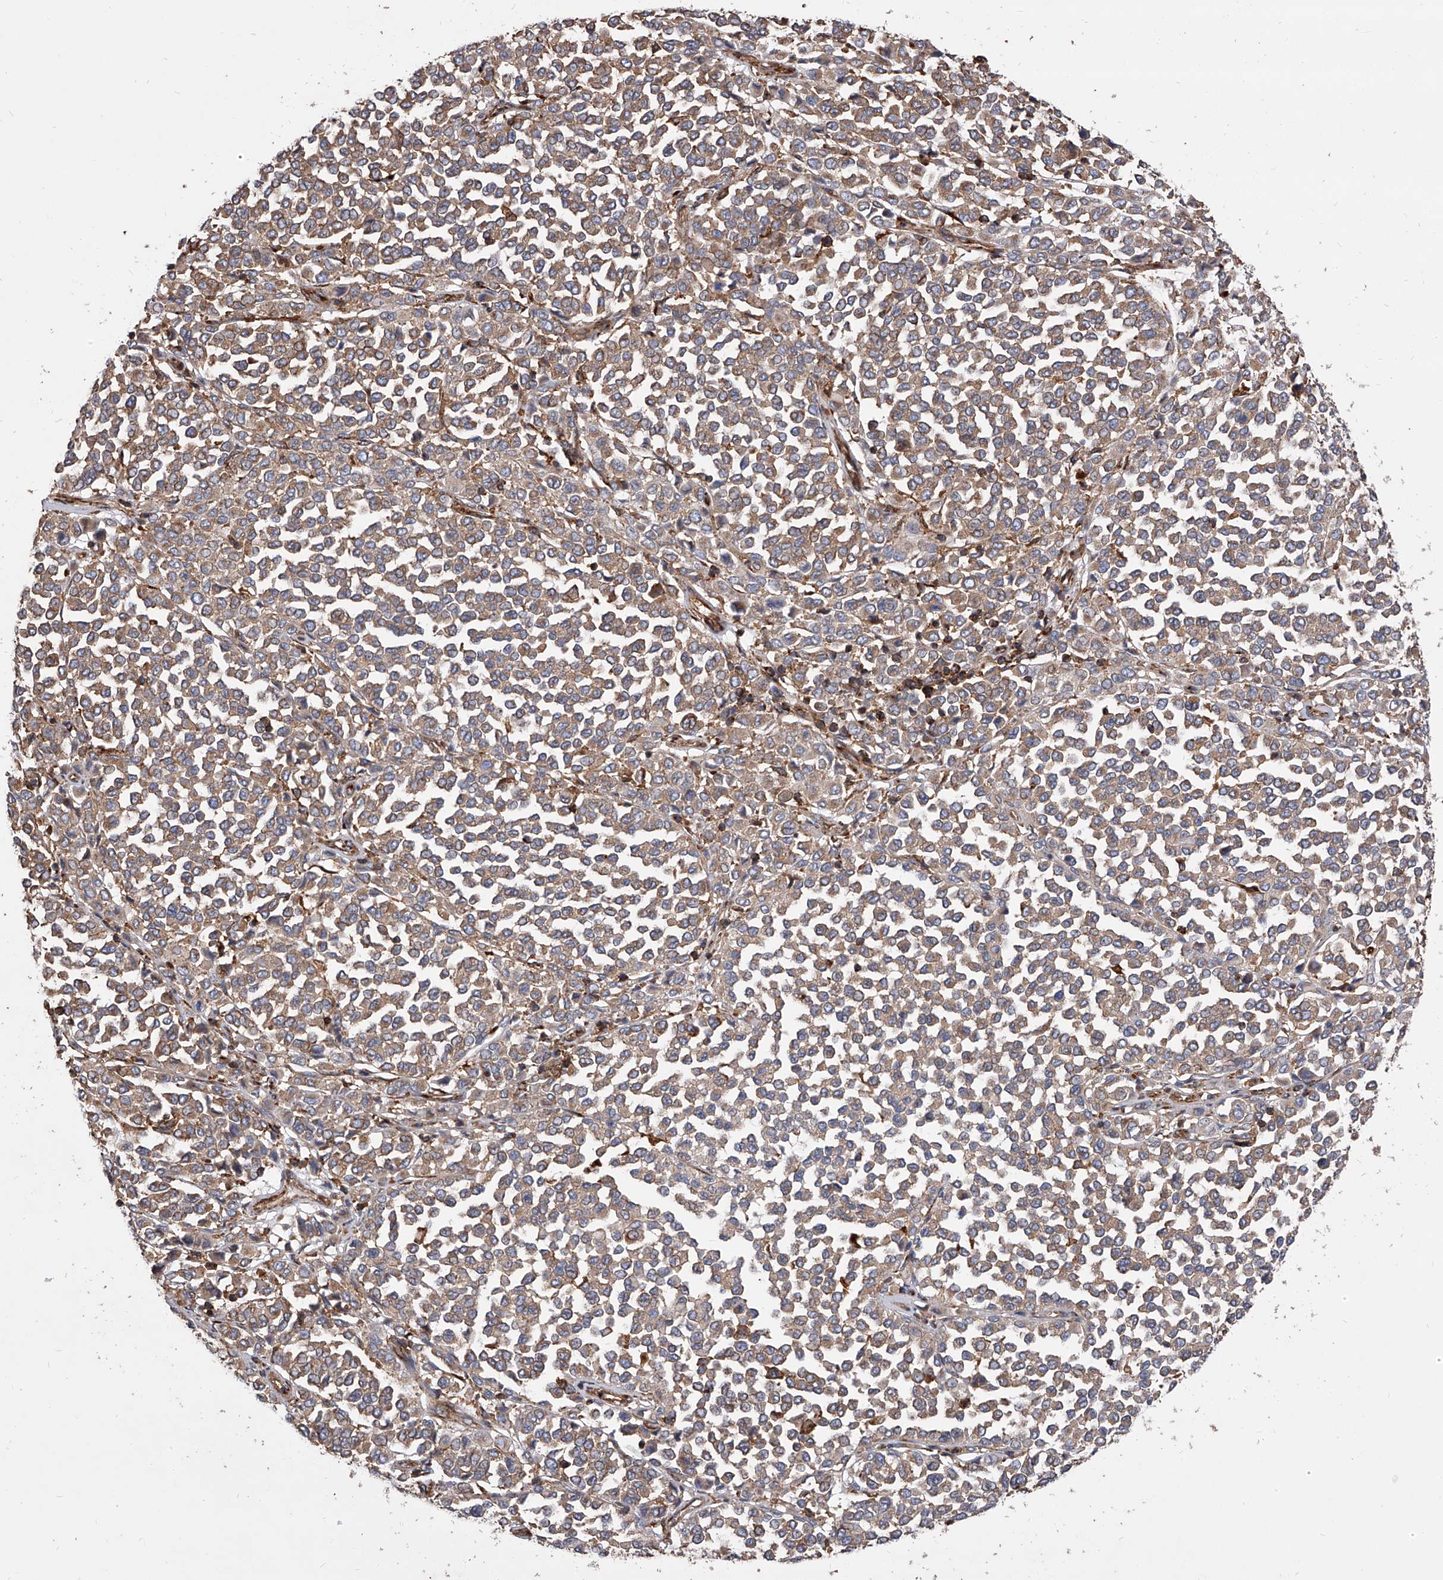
{"staining": {"intensity": "weak", "quantity": ">75%", "location": "cytoplasmic/membranous"}, "tissue": "melanoma", "cell_type": "Tumor cells", "image_type": "cancer", "snomed": [{"axis": "morphology", "description": "Malignant melanoma, Metastatic site"}, {"axis": "topography", "description": "Pancreas"}], "caption": "DAB (3,3'-diaminobenzidine) immunohistochemical staining of melanoma demonstrates weak cytoplasmic/membranous protein positivity in approximately >75% of tumor cells. Using DAB (brown) and hematoxylin (blue) stains, captured at high magnification using brightfield microscopy.", "gene": "PISD", "patient": {"sex": "female", "age": 30}}